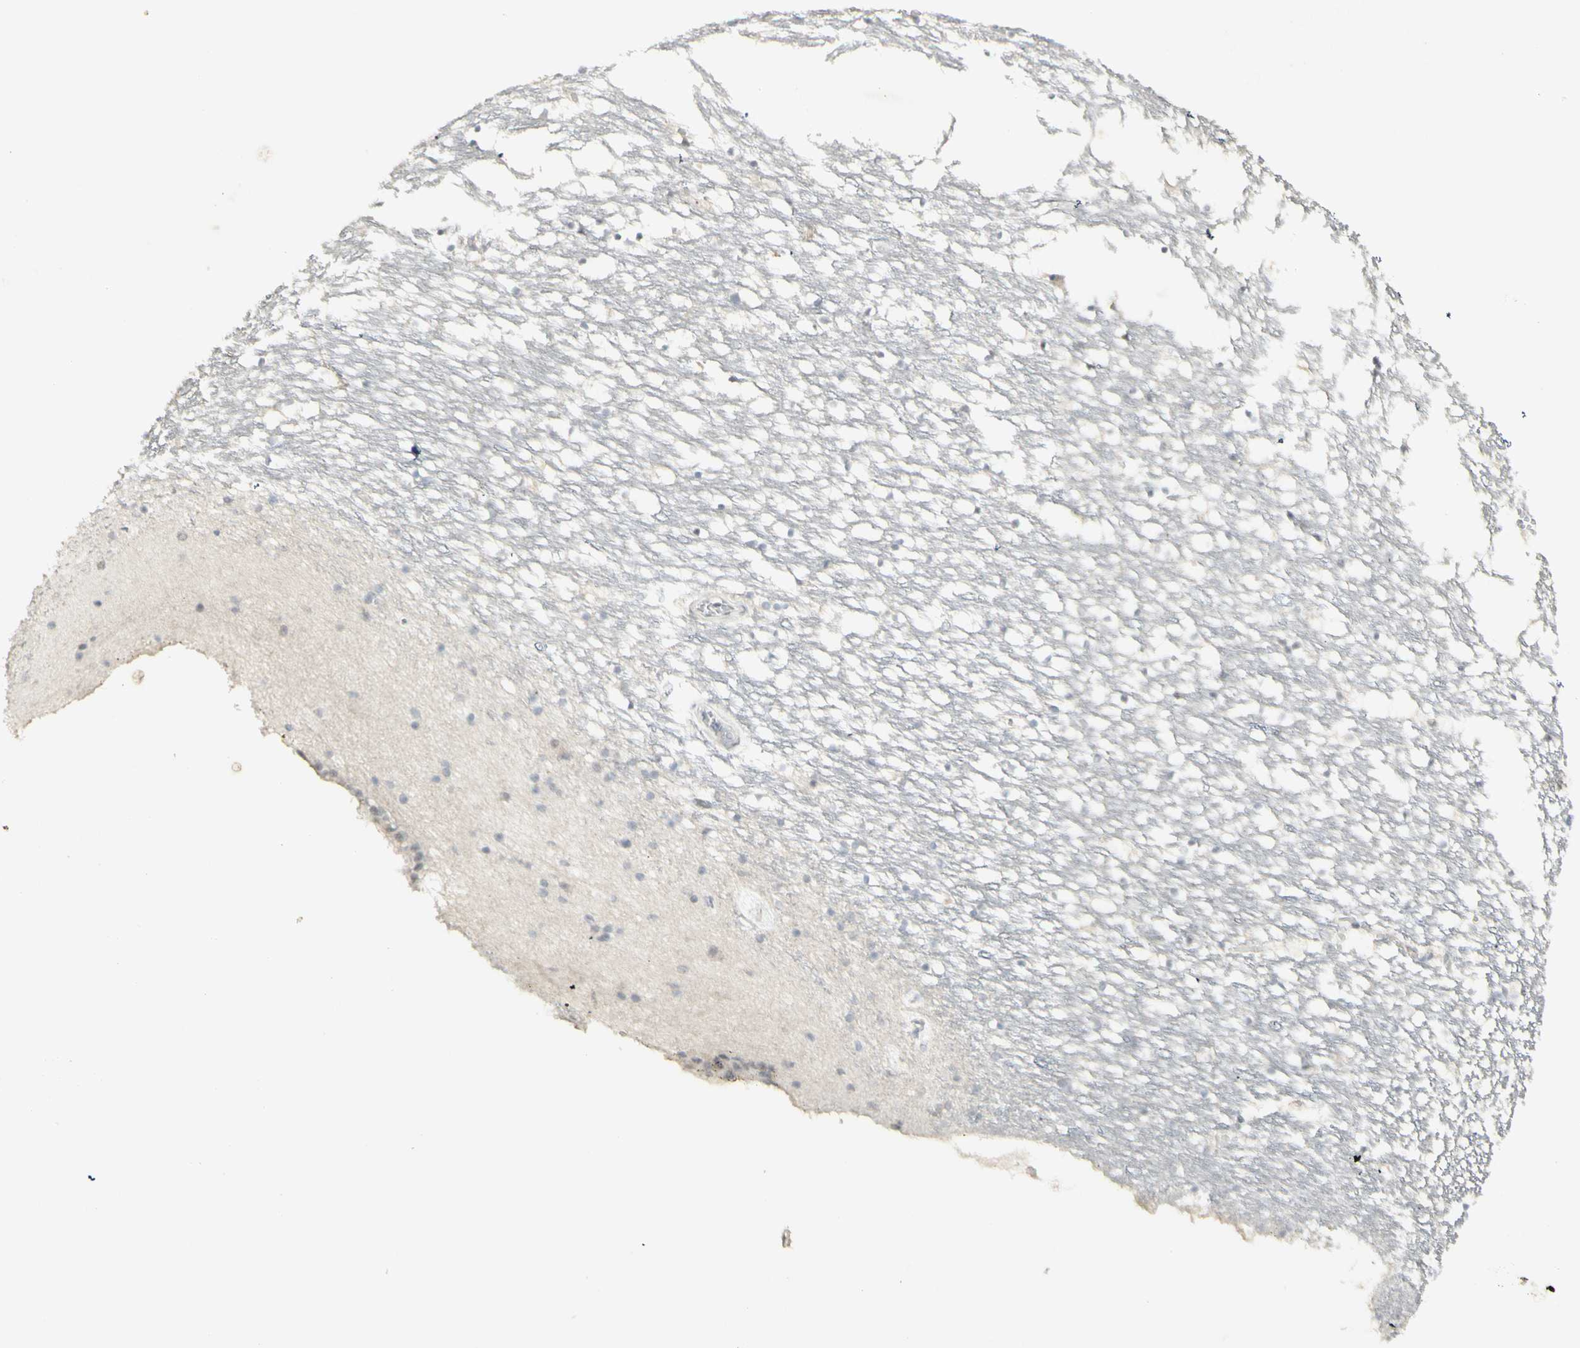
{"staining": {"intensity": "negative", "quantity": "none", "location": "none"}, "tissue": "caudate", "cell_type": "Glial cells", "image_type": "normal", "snomed": [{"axis": "morphology", "description": "Normal tissue, NOS"}, {"axis": "topography", "description": "Lateral ventricle wall"}], "caption": "Immunohistochemistry (IHC) image of unremarkable caudate: human caudate stained with DAB exhibits no significant protein staining in glial cells. (IHC, brightfield microscopy, high magnification).", "gene": "C1orf116", "patient": {"sex": "male", "age": 45}}